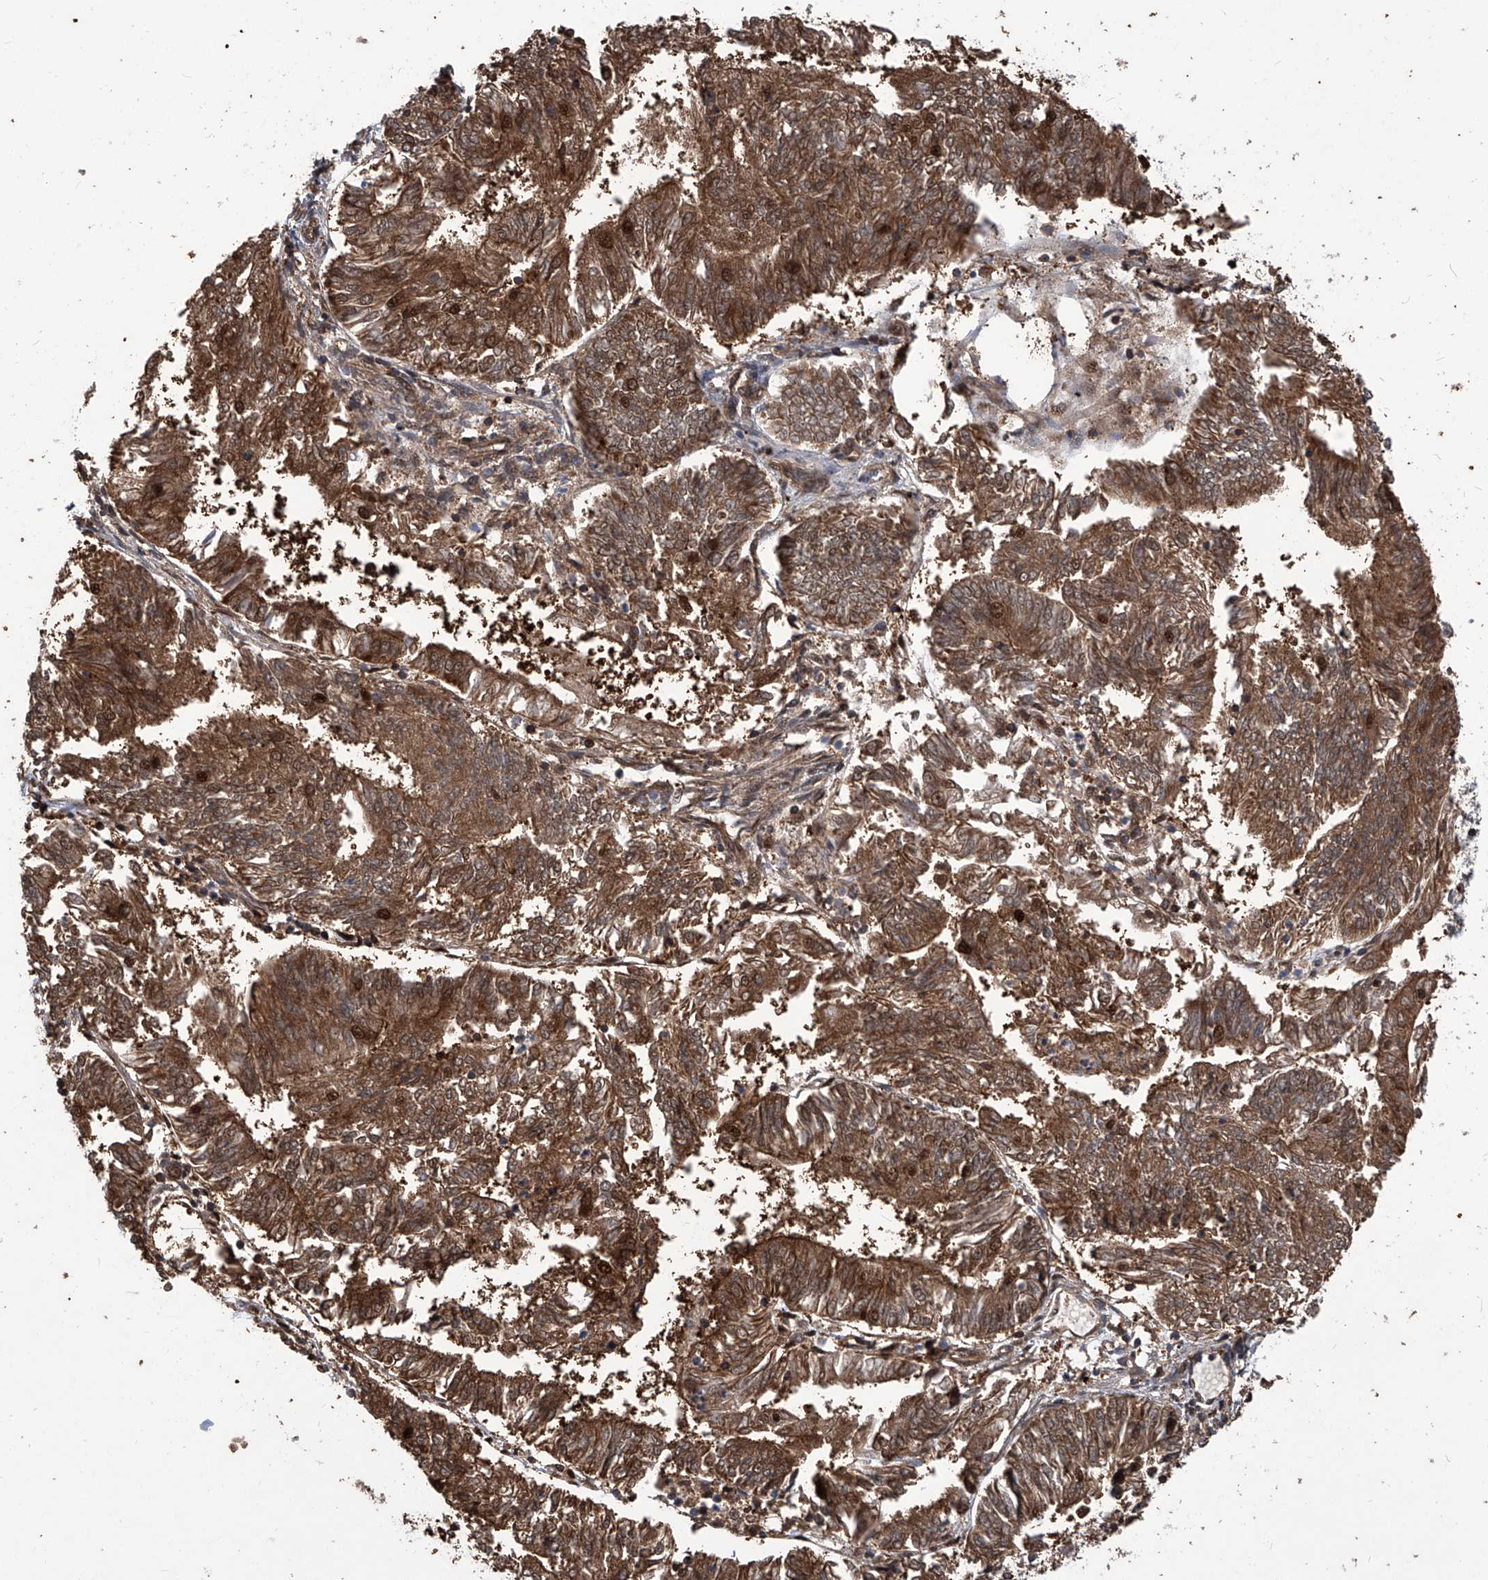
{"staining": {"intensity": "moderate", "quantity": ">75%", "location": "cytoplasmic/membranous,nuclear"}, "tissue": "endometrial cancer", "cell_type": "Tumor cells", "image_type": "cancer", "snomed": [{"axis": "morphology", "description": "Adenocarcinoma, NOS"}, {"axis": "topography", "description": "Endometrium"}], "caption": "Tumor cells demonstrate medium levels of moderate cytoplasmic/membranous and nuclear expression in approximately >75% of cells in endometrial adenocarcinoma. The staining was performed using DAB to visualize the protein expression in brown, while the nuclei were stained in blue with hematoxylin (Magnification: 20x).", "gene": "PSMB1", "patient": {"sex": "female", "age": 58}}